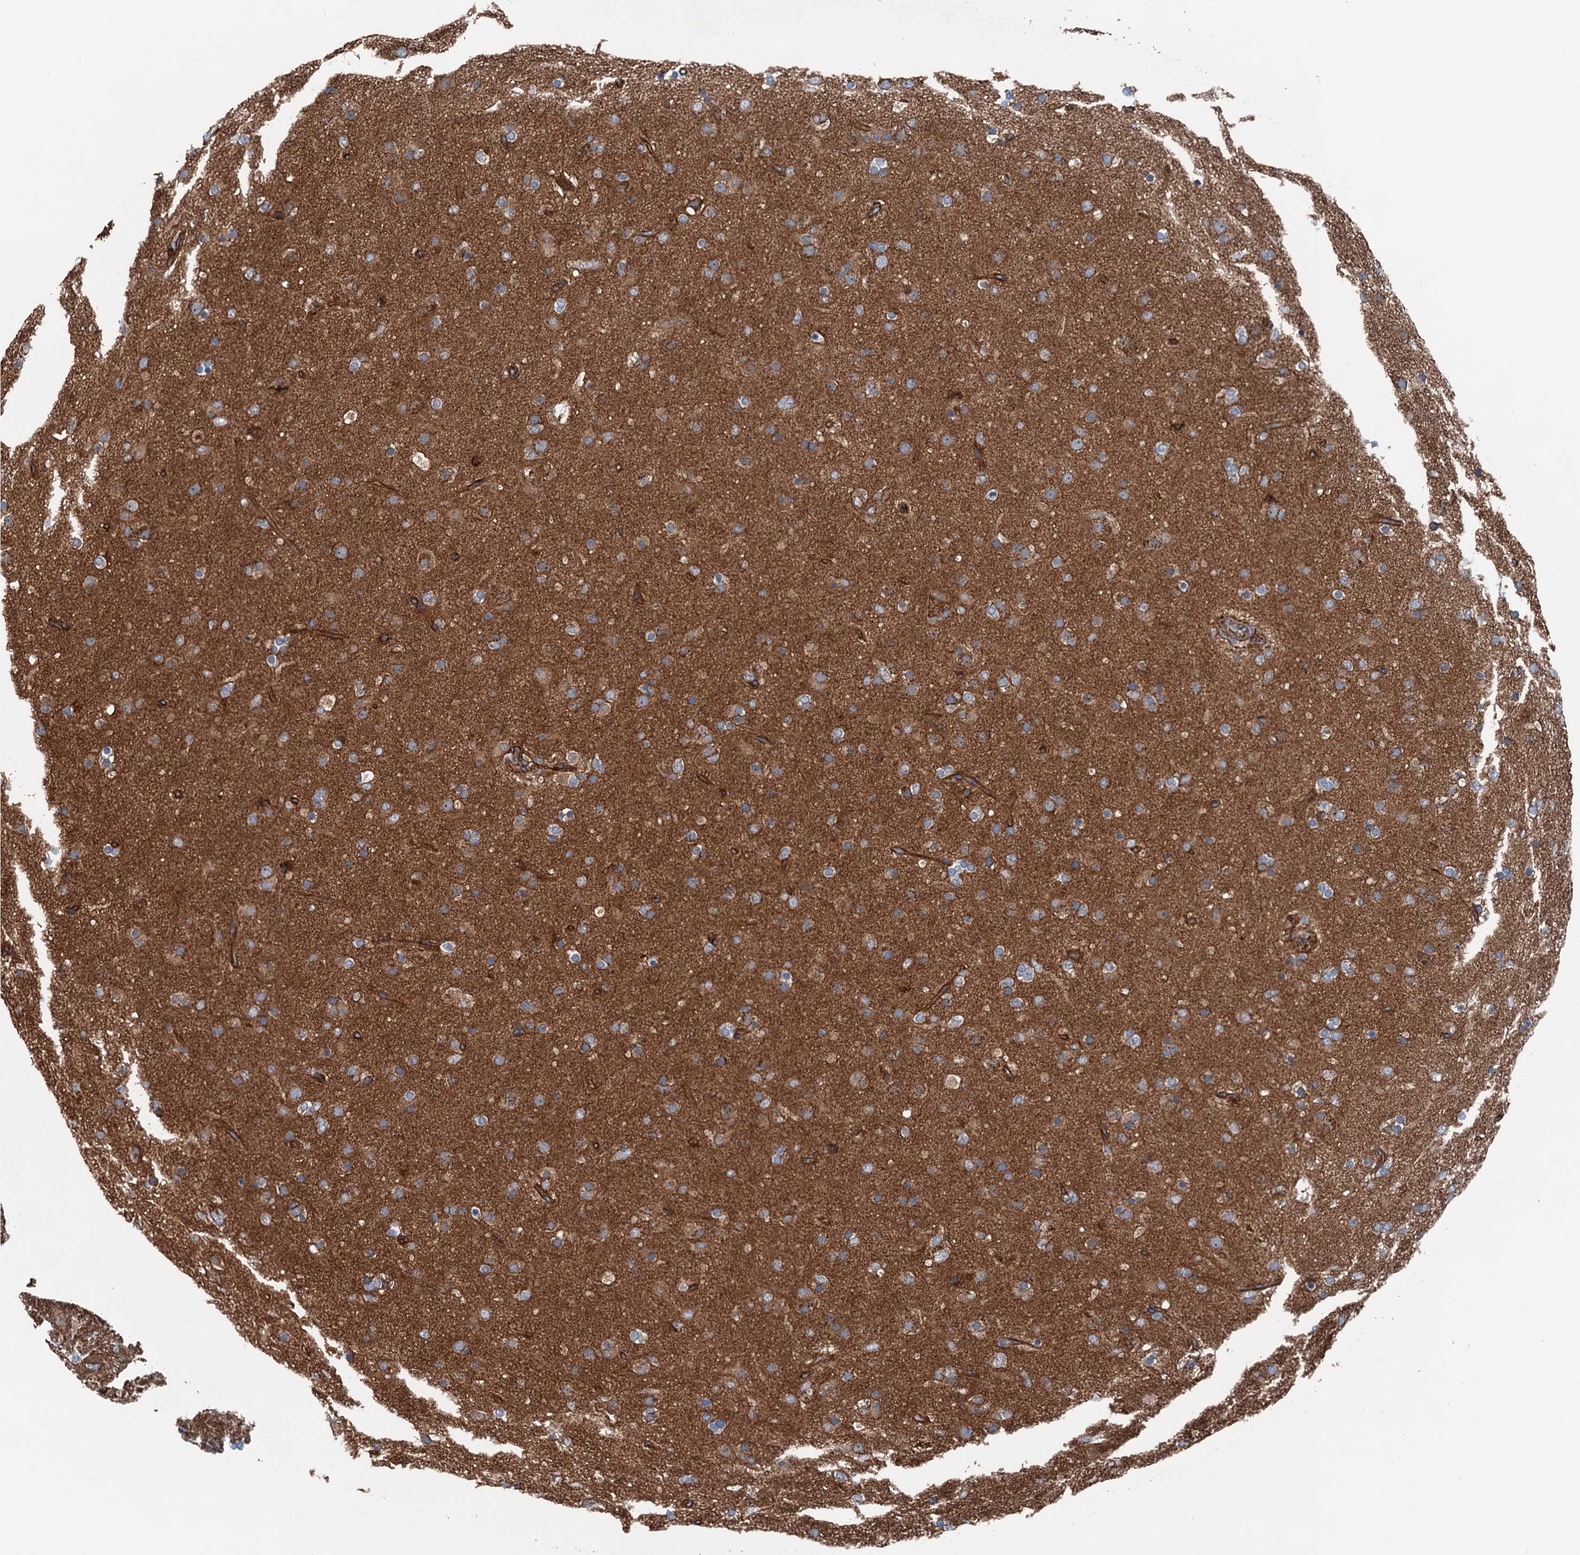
{"staining": {"intensity": "moderate", "quantity": "<25%", "location": "cytoplasmic/membranous"}, "tissue": "glioma", "cell_type": "Tumor cells", "image_type": "cancer", "snomed": [{"axis": "morphology", "description": "Glioma, malignant, Low grade"}, {"axis": "topography", "description": "Brain"}], "caption": "Immunohistochemistry histopathology image of human malignant glioma (low-grade) stained for a protein (brown), which displays low levels of moderate cytoplasmic/membranous expression in approximately <25% of tumor cells.", "gene": "NMRAL1", "patient": {"sex": "male", "age": 65}}